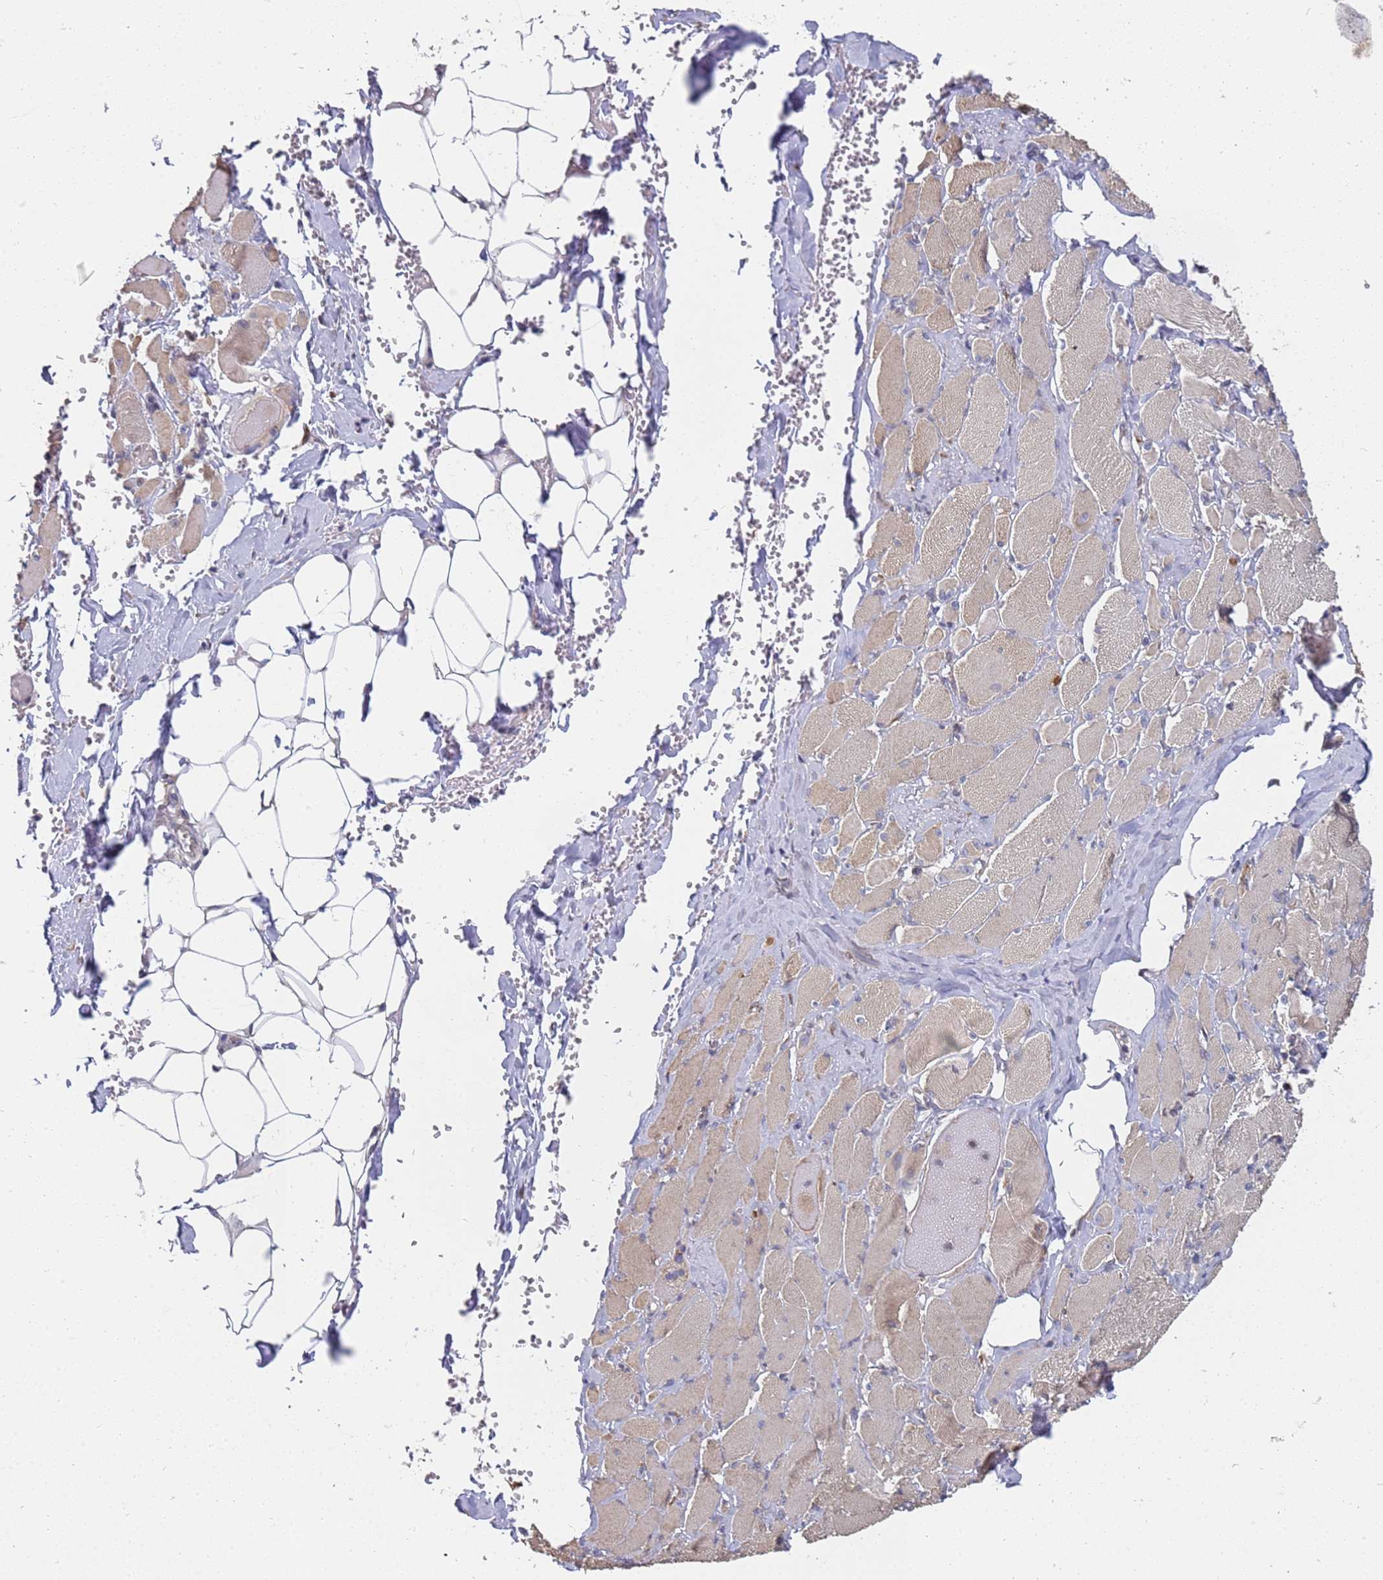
{"staining": {"intensity": "weak", "quantity": "25%-75%", "location": "cytoplasmic/membranous"}, "tissue": "skeletal muscle", "cell_type": "Myocytes", "image_type": "normal", "snomed": [{"axis": "morphology", "description": "Normal tissue, NOS"}, {"axis": "morphology", "description": "Basal cell carcinoma"}, {"axis": "topography", "description": "Skeletal muscle"}], "caption": "Immunohistochemical staining of unremarkable human skeletal muscle displays 25%-75% levels of weak cytoplasmic/membranous protein staining in about 25%-75% of myocytes. (DAB (3,3'-diaminobenzidine) = brown stain, brightfield microscopy at high magnification).", "gene": "VRK2", "patient": {"sex": "female", "age": 64}}